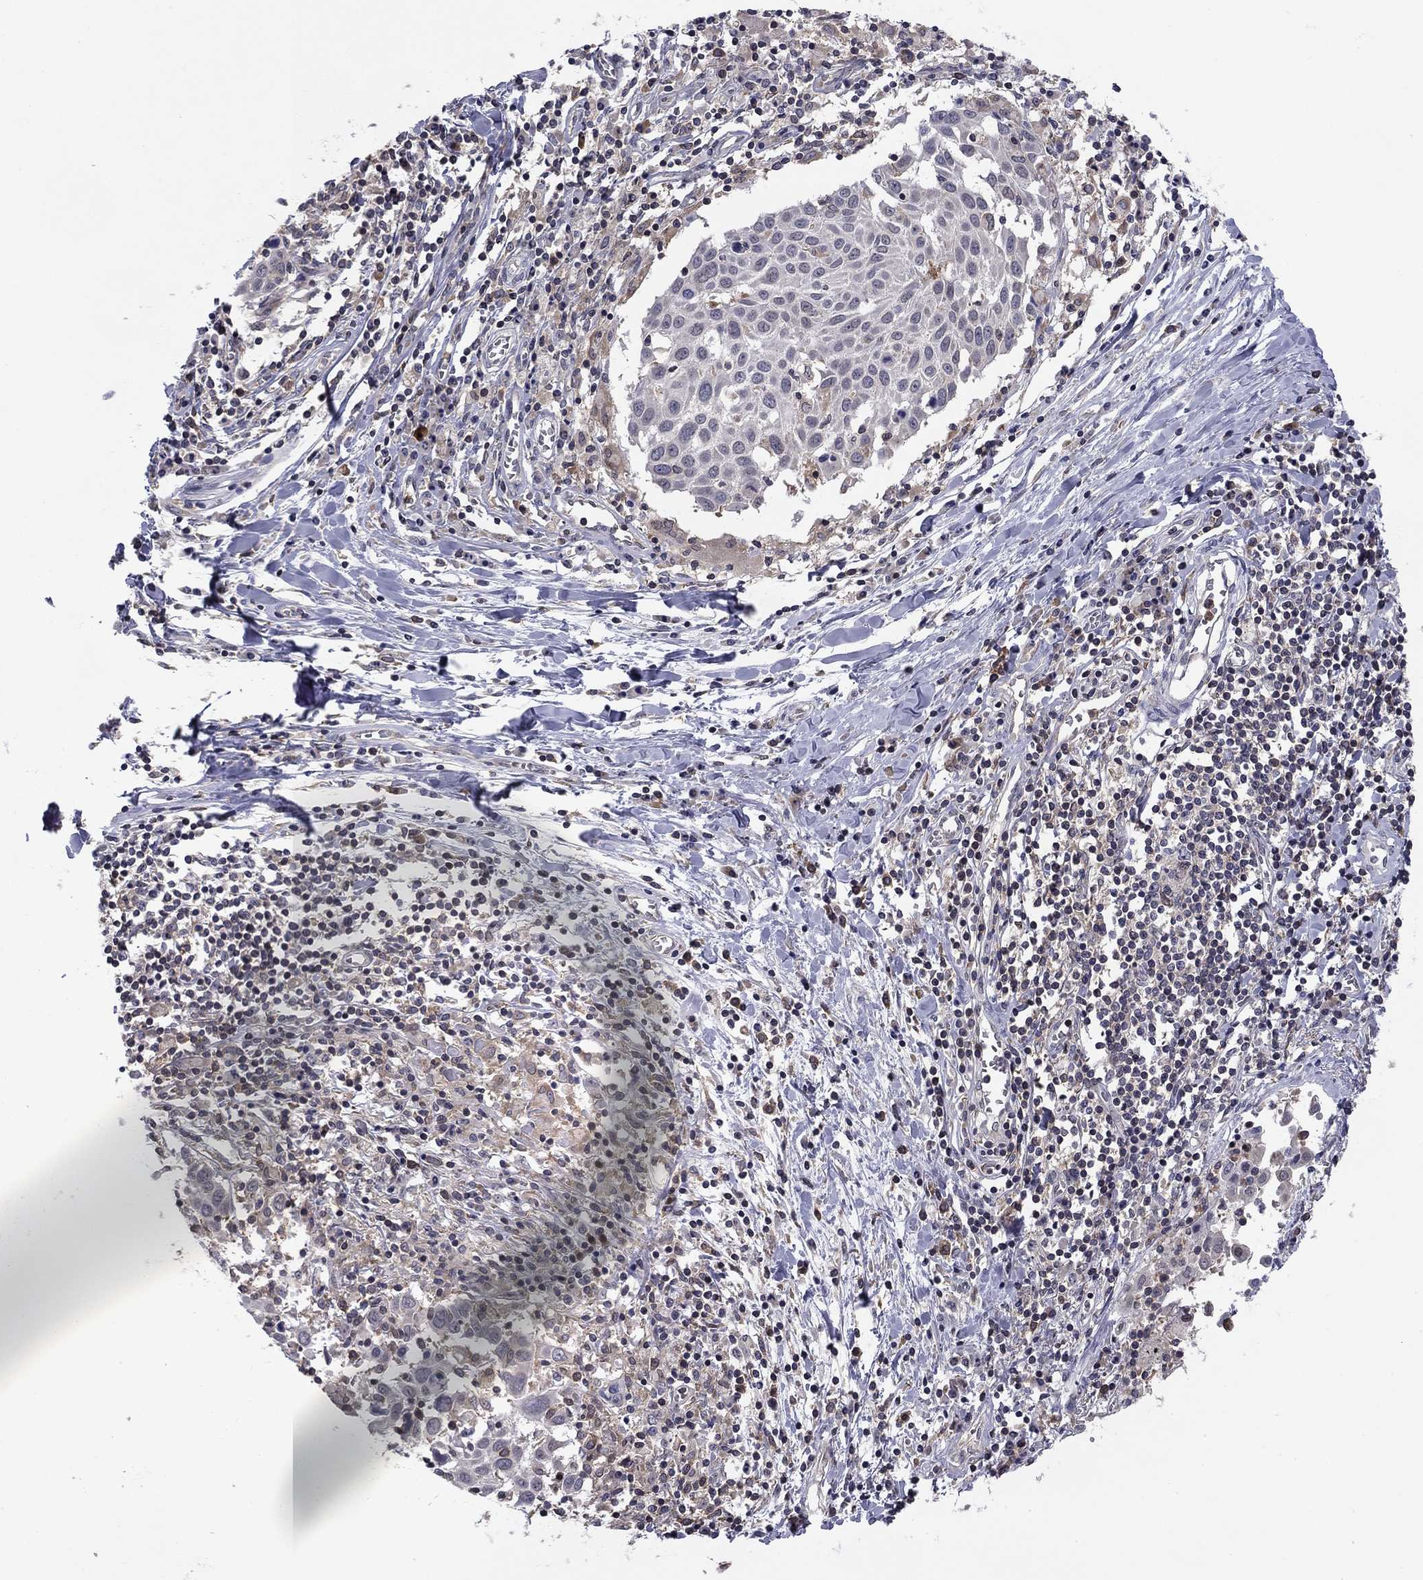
{"staining": {"intensity": "negative", "quantity": "none", "location": "none"}, "tissue": "lung cancer", "cell_type": "Tumor cells", "image_type": "cancer", "snomed": [{"axis": "morphology", "description": "Squamous cell carcinoma, NOS"}, {"axis": "topography", "description": "Lung"}], "caption": "Immunohistochemistry histopathology image of neoplastic tissue: human squamous cell carcinoma (lung) stained with DAB displays no significant protein expression in tumor cells.", "gene": "PLCB2", "patient": {"sex": "male", "age": 57}}